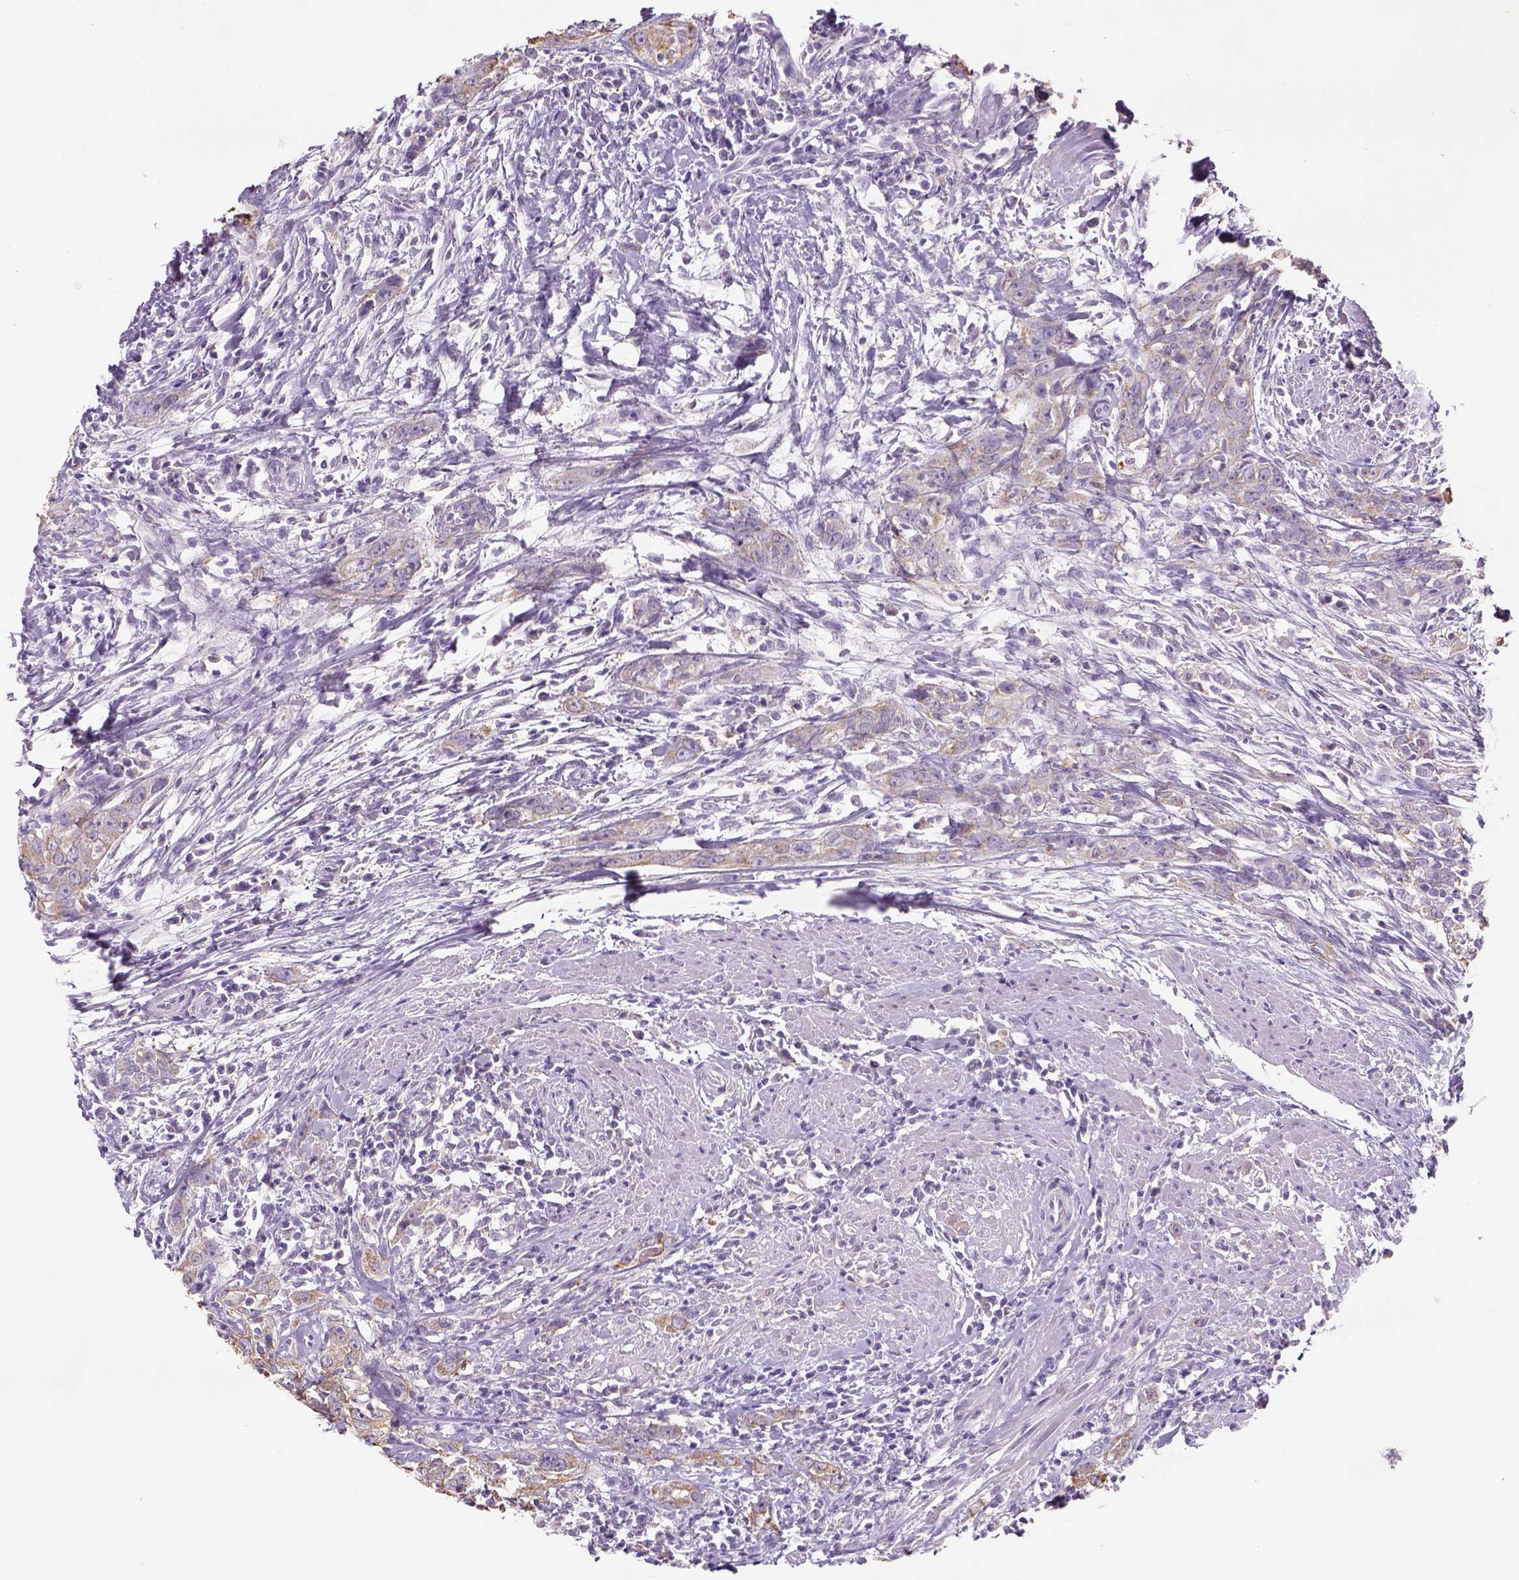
{"staining": {"intensity": "weak", "quantity": ">75%", "location": "cytoplasmic/membranous"}, "tissue": "urothelial cancer", "cell_type": "Tumor cells", "image_type": "cancer", "snomed": [{"axis": "morphology", "description": "Urothelial carcinoma, High grade"}, {"axis": "topography", "description": "Urinary bladder"}], "caption": "Protein expression analysis of urothelial cancer exhibits weak cytoplasmic/membranous expression in about >75% of tumor cells. (IHC, brightfield microscopy, high magnification).", "gene": "NAALAD2", "patient": {"sex": "male", "age": 83}}